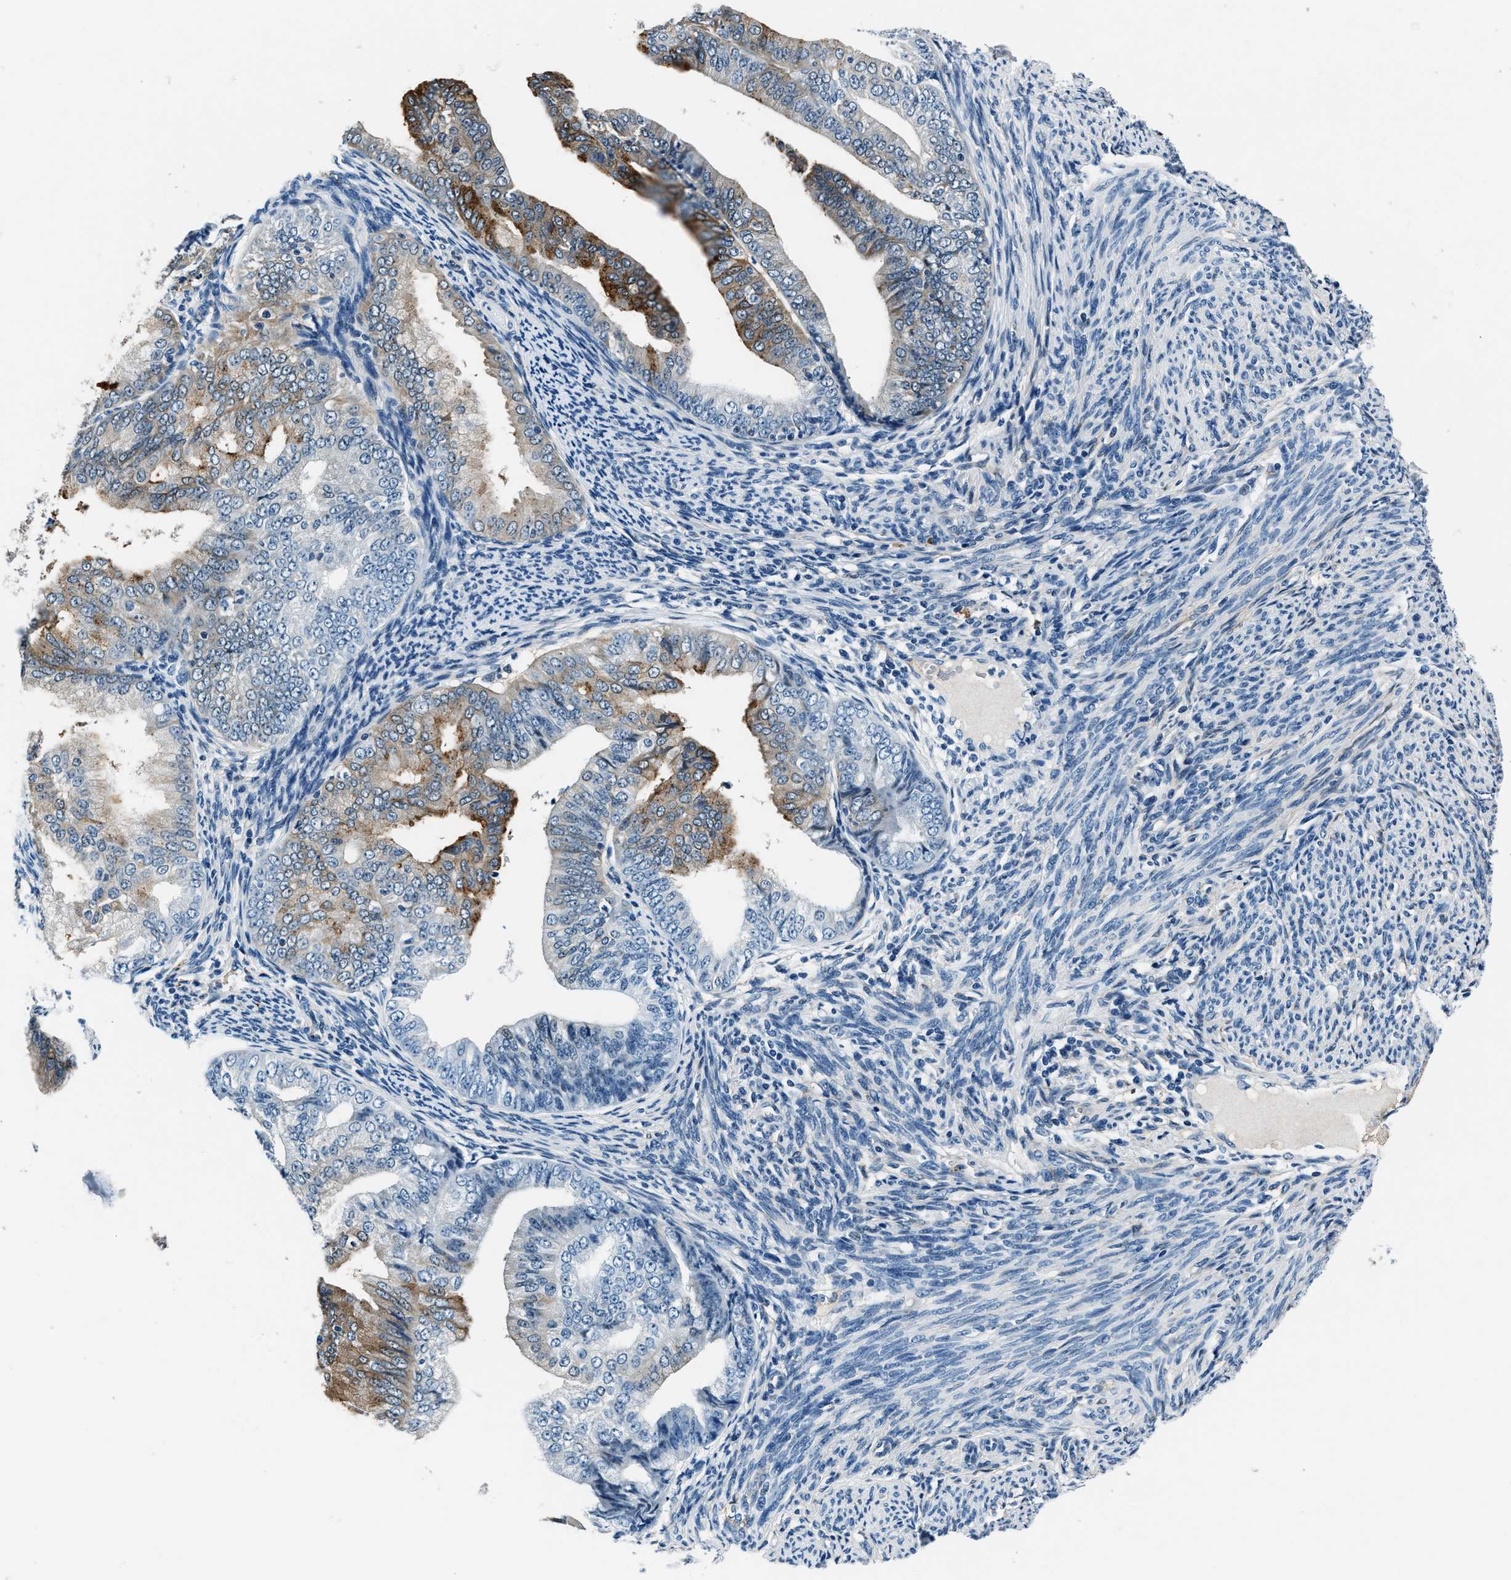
{"staining": {"intensity": "moderate", "quantity": "25%-75%", "location": "cytoplasmic/membranous"}, "tissue": "endometrial cancer", "cell_type": "Tumor cells", "image_type": "cancer", "snomed": [{"axis": "morphology", "description": "Adenocarcinoma, NOS"}, {"axis": "topography", "description": "Endometrium"}], "caption": "The immunohistochemical stain labels moderate cytoplasmic/membranous expression in tumor cells of endometrial cancer tissue.", "gene": "PTPDC1", "patient": {"sex": "female", "age": 63}}